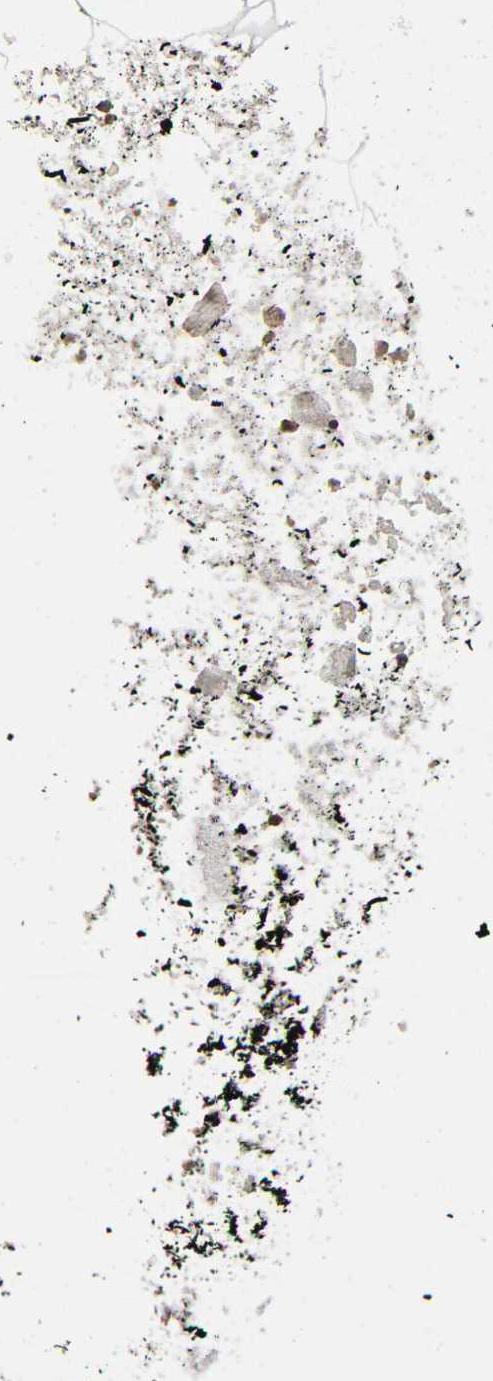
{"staining": {"intensity": "weak", "quantity": ">75%", "location": "nuclear"}, "tissue": "adipose tissue", "cell_type": "Adipocytes", "image_type": "normal", "snomed": [{"axis": "morphology", "description": "Normal tissue, NOS"}, {"axis": "morphology", "description": "Duct carcinoma"}, {"axis": "topography", "description": "Breast"}, {"axis": "topography", "description": "Adipose tissue"}], "caption": "Protein expression analysis of normal human adipose tissue reveals weak nuclear positivity in about >75% of adipocytes. The protein is shown in brown color, while the nuclei are stained blue.", "gene": "STK4", "patient": {"sex": "female", "age": 37}}